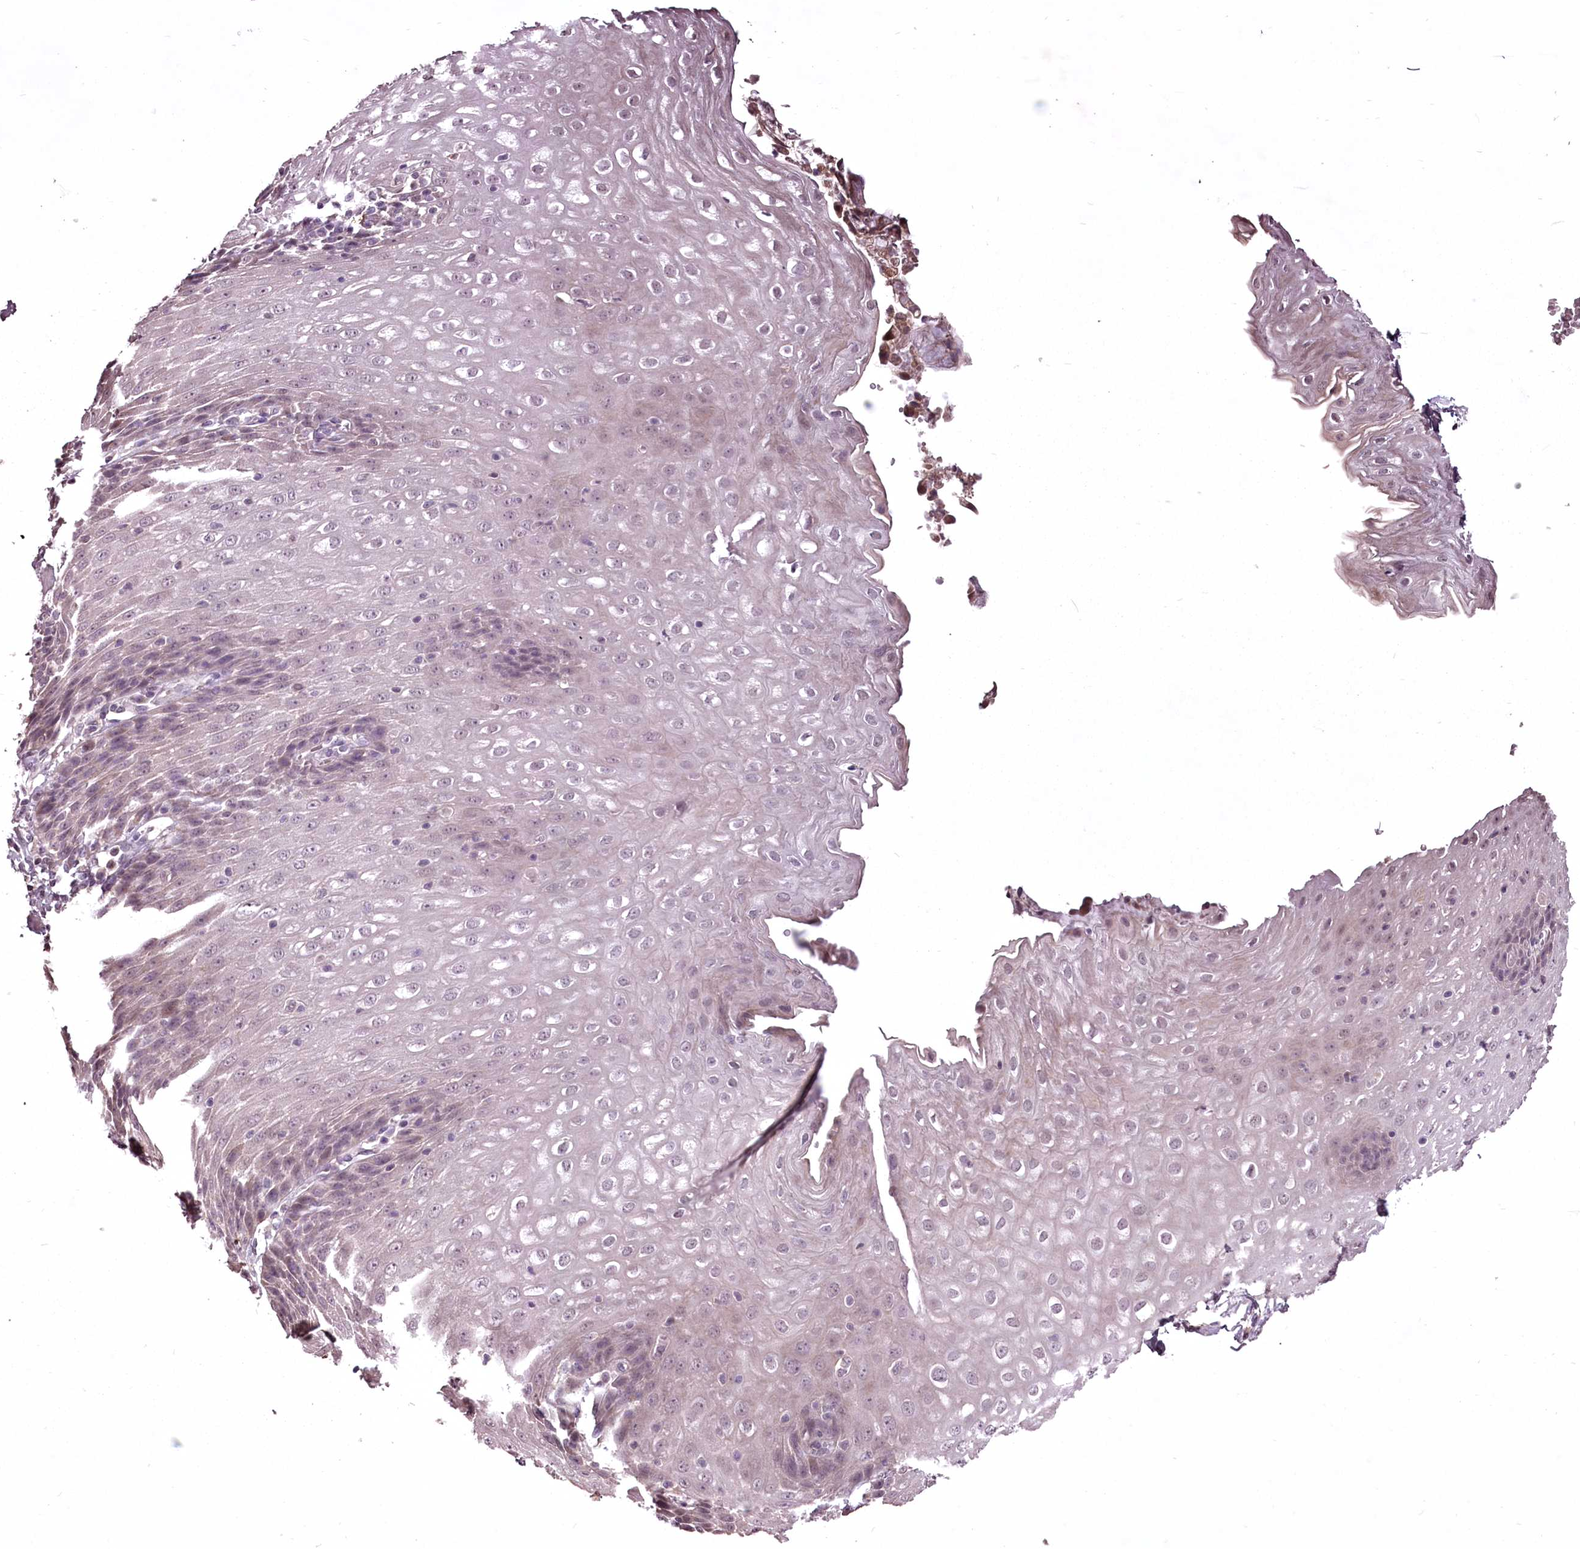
{"staining": {"intensity": "negative", "quantity": "none", "location": "none"}, "tissue": "esophagus", "cell_type": "Squamous epithelial cells", "image_type": "normal", "snomed": [{"axis": "morphology", "description": "Normal tissue, NOS"}, {"axis": "topography", "description": "Esophagus"}], "caption": "Immunohistochemical staining of unremarkable esophagus reveals no significant staining in squamous epithelial cells. Nuclei are stained in blue.", "gene": "ADRA1D", "patient": {"sex": "female", "age": 61}}